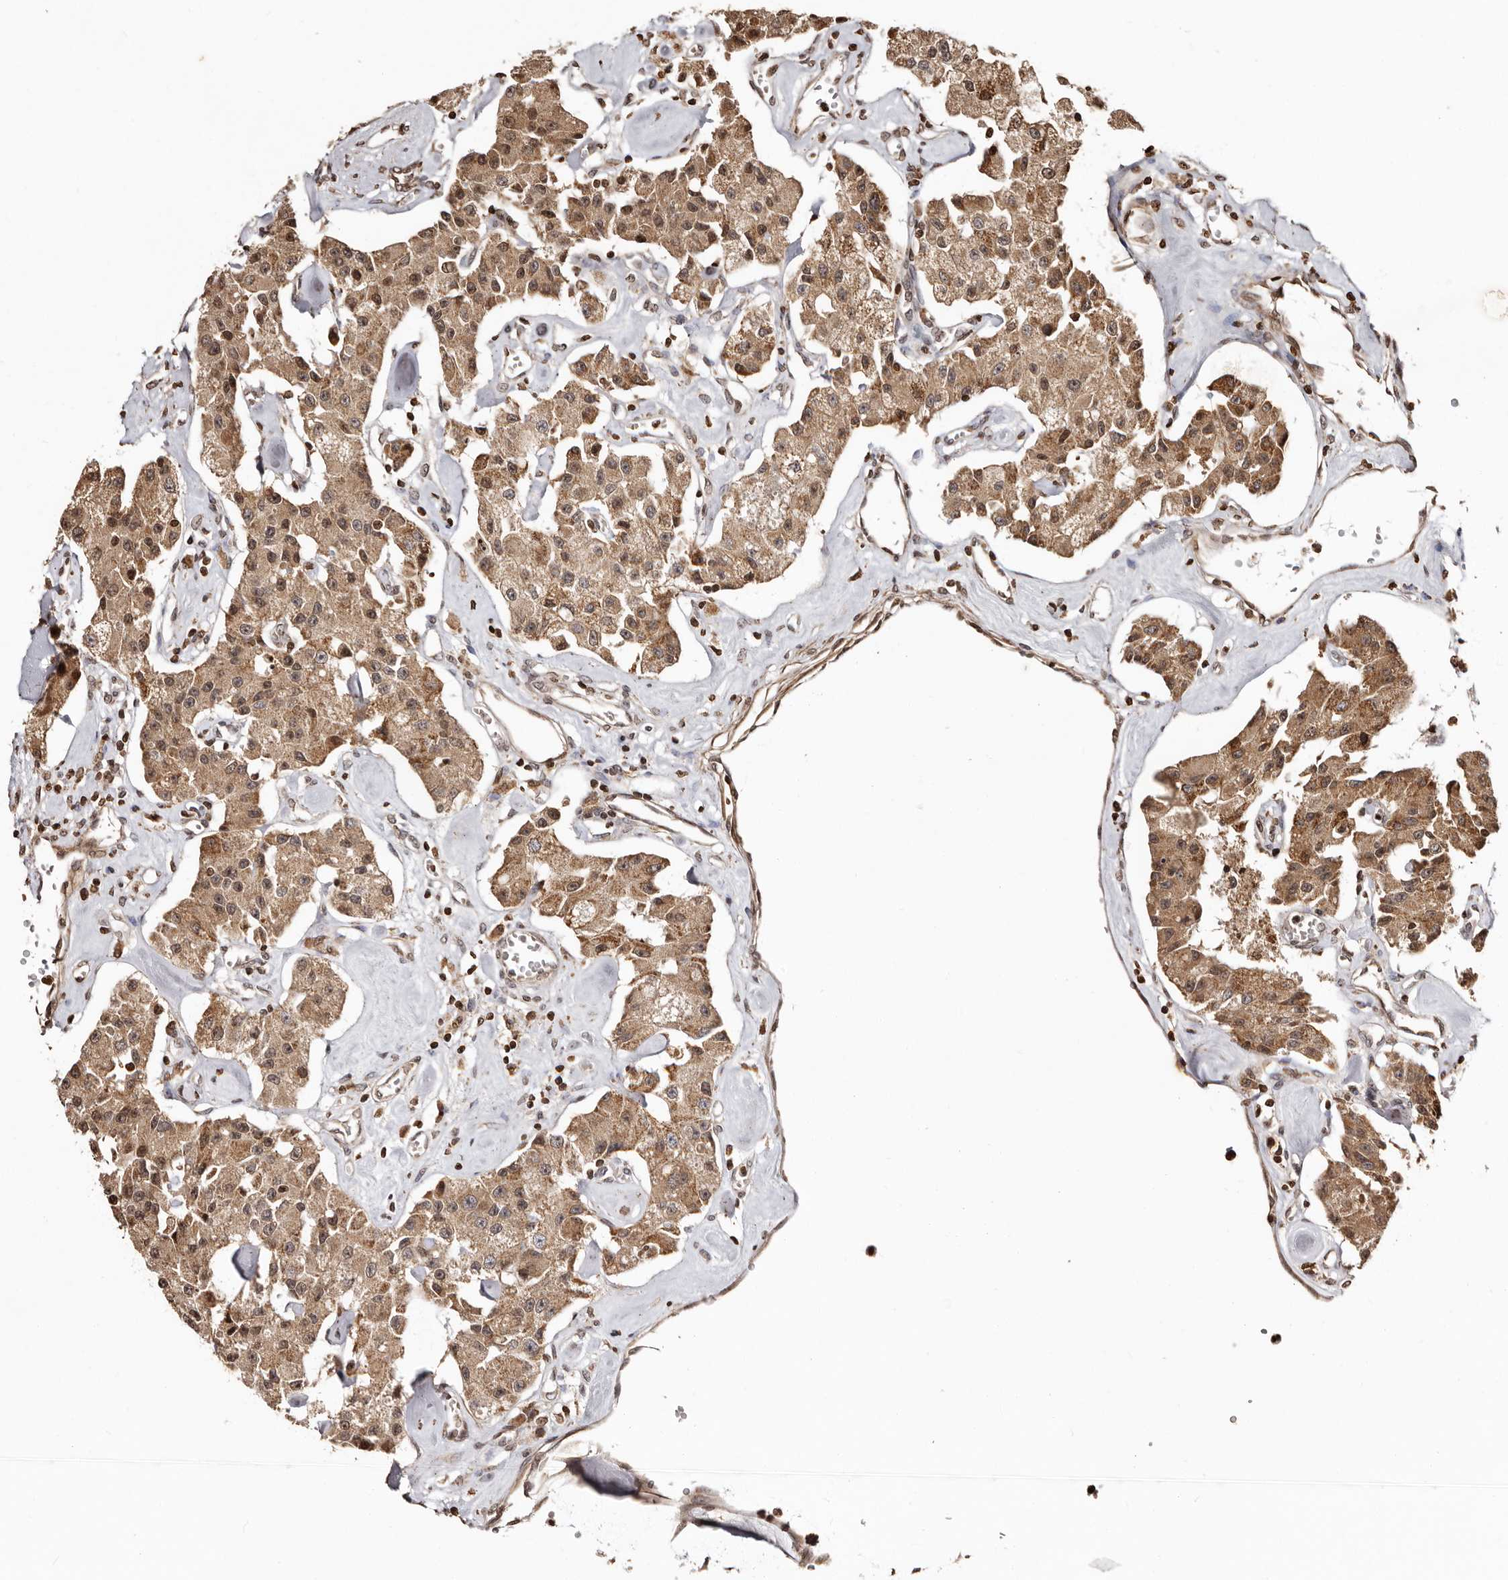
{"staining": {"intensity": "moderate", "quantity": ">75%", "location": "cytoplasmic/membranous"}, "tissue": "carcinoid", "cell_type": "Tumor cells", "image_type": "cancer", "snomed": [{"axis": "morphology", "description": "Carcinoid, malignant, NOS"}, {"axis": "topography", "description": "Pancreas"}], "caption": "Immunohistochemistry (DAB (3,3'-diaminobenzidine)) staining of human malignant carcinoid demonstrates moderate cytoplasmic/membranous protein positivity in approximately >75% of tumor cells.", "gene": "CCDC190", "patient": {"sex": "male", "age": 41}}